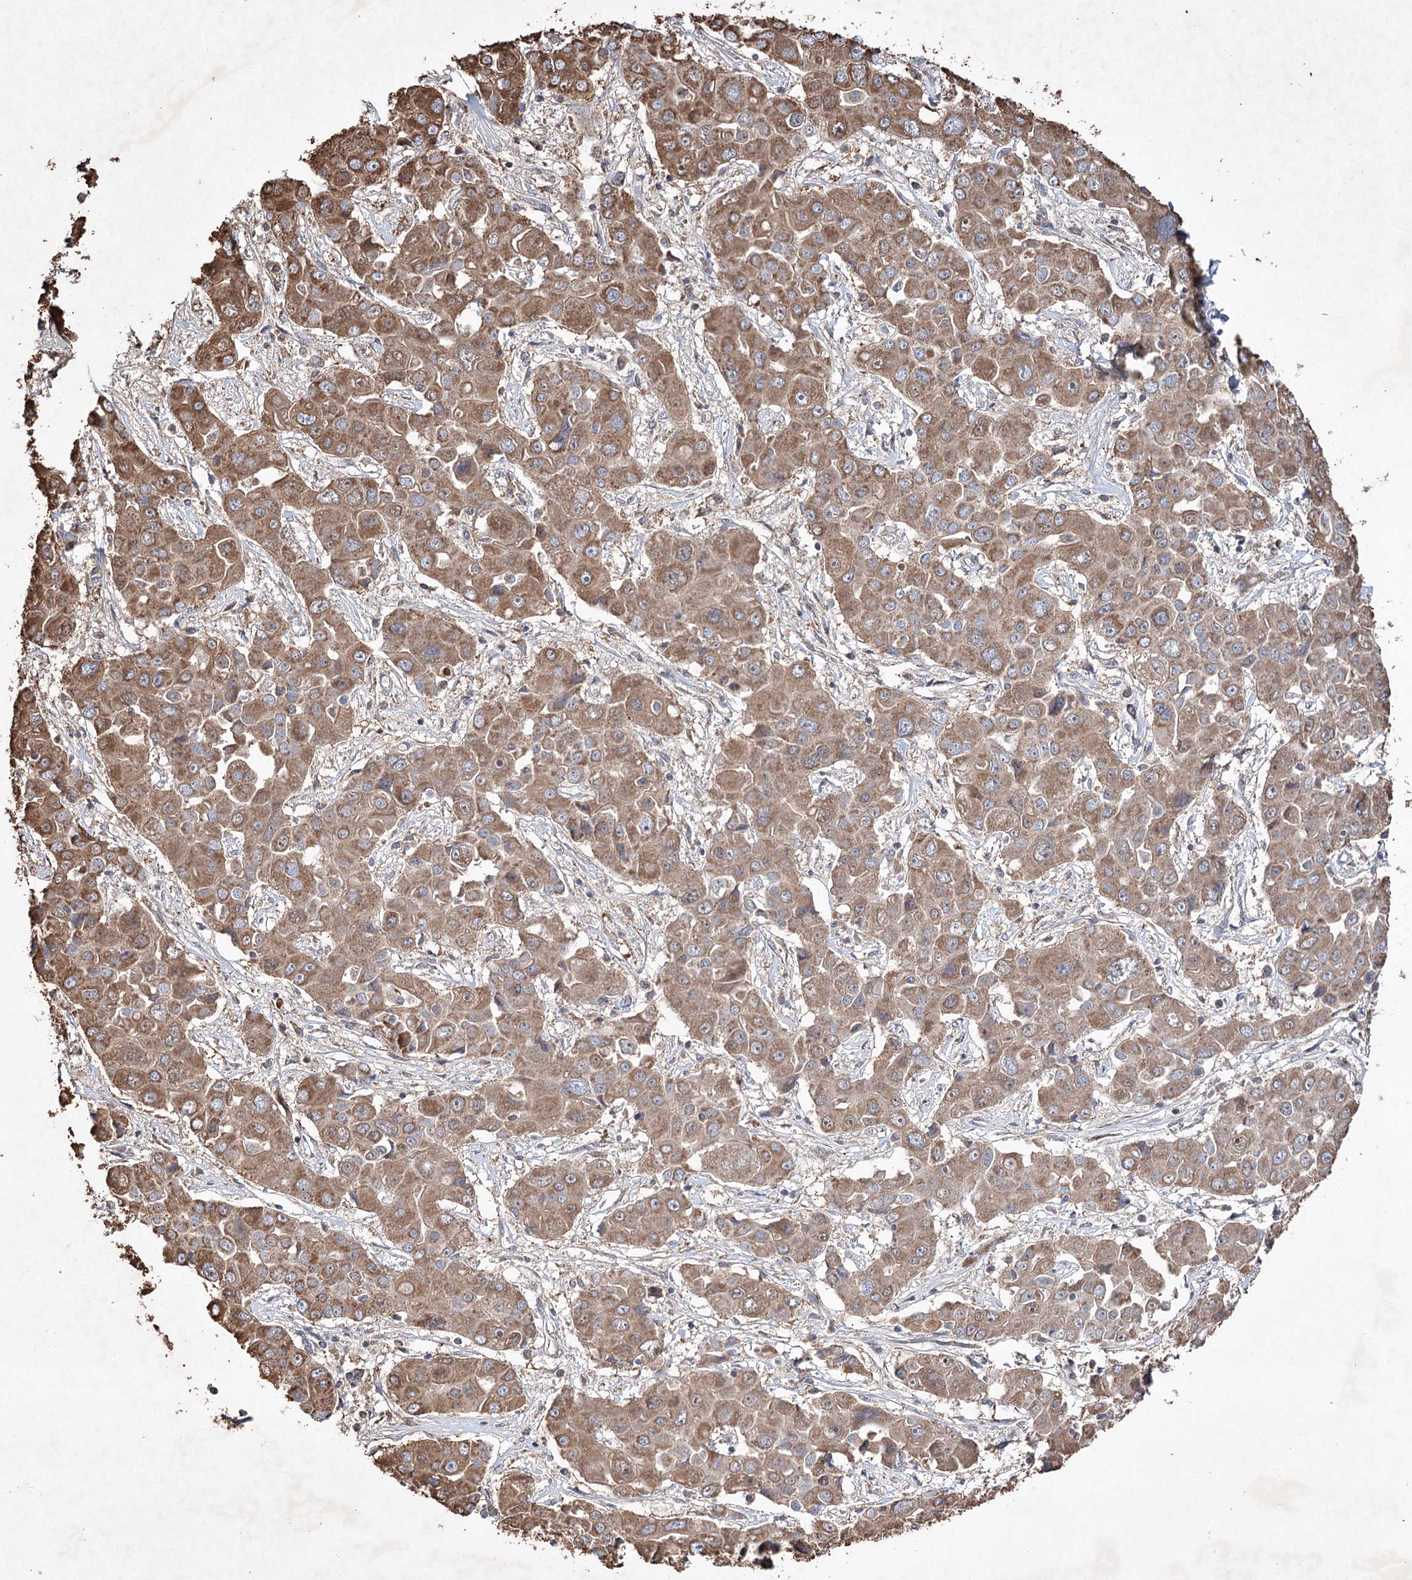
{"staining": {"intensity": "moderate", "quantity": ">75%", "location": "cytoplasmic/membranous"}, "tissue": "liver cancer", "cell_type": "Tumor cells", "image_type": "cancer", "snomed": [{"axis": "morphology", "description": "Cholangiocarcinoma"}, {"axis": "topography", "description": "Liver"}], "caption": "IHC photomicrograph of neoplastic tissue: human liver cancer stained using IHC shows medium levels of moderate protein expression localized specifically in the cytoplasmic/membranous of tumor cells, appearing as a cytoplasmic/membranous brown color.", "gene": "PIK3CB", "patient": {"sex": "male", "age": 67}}